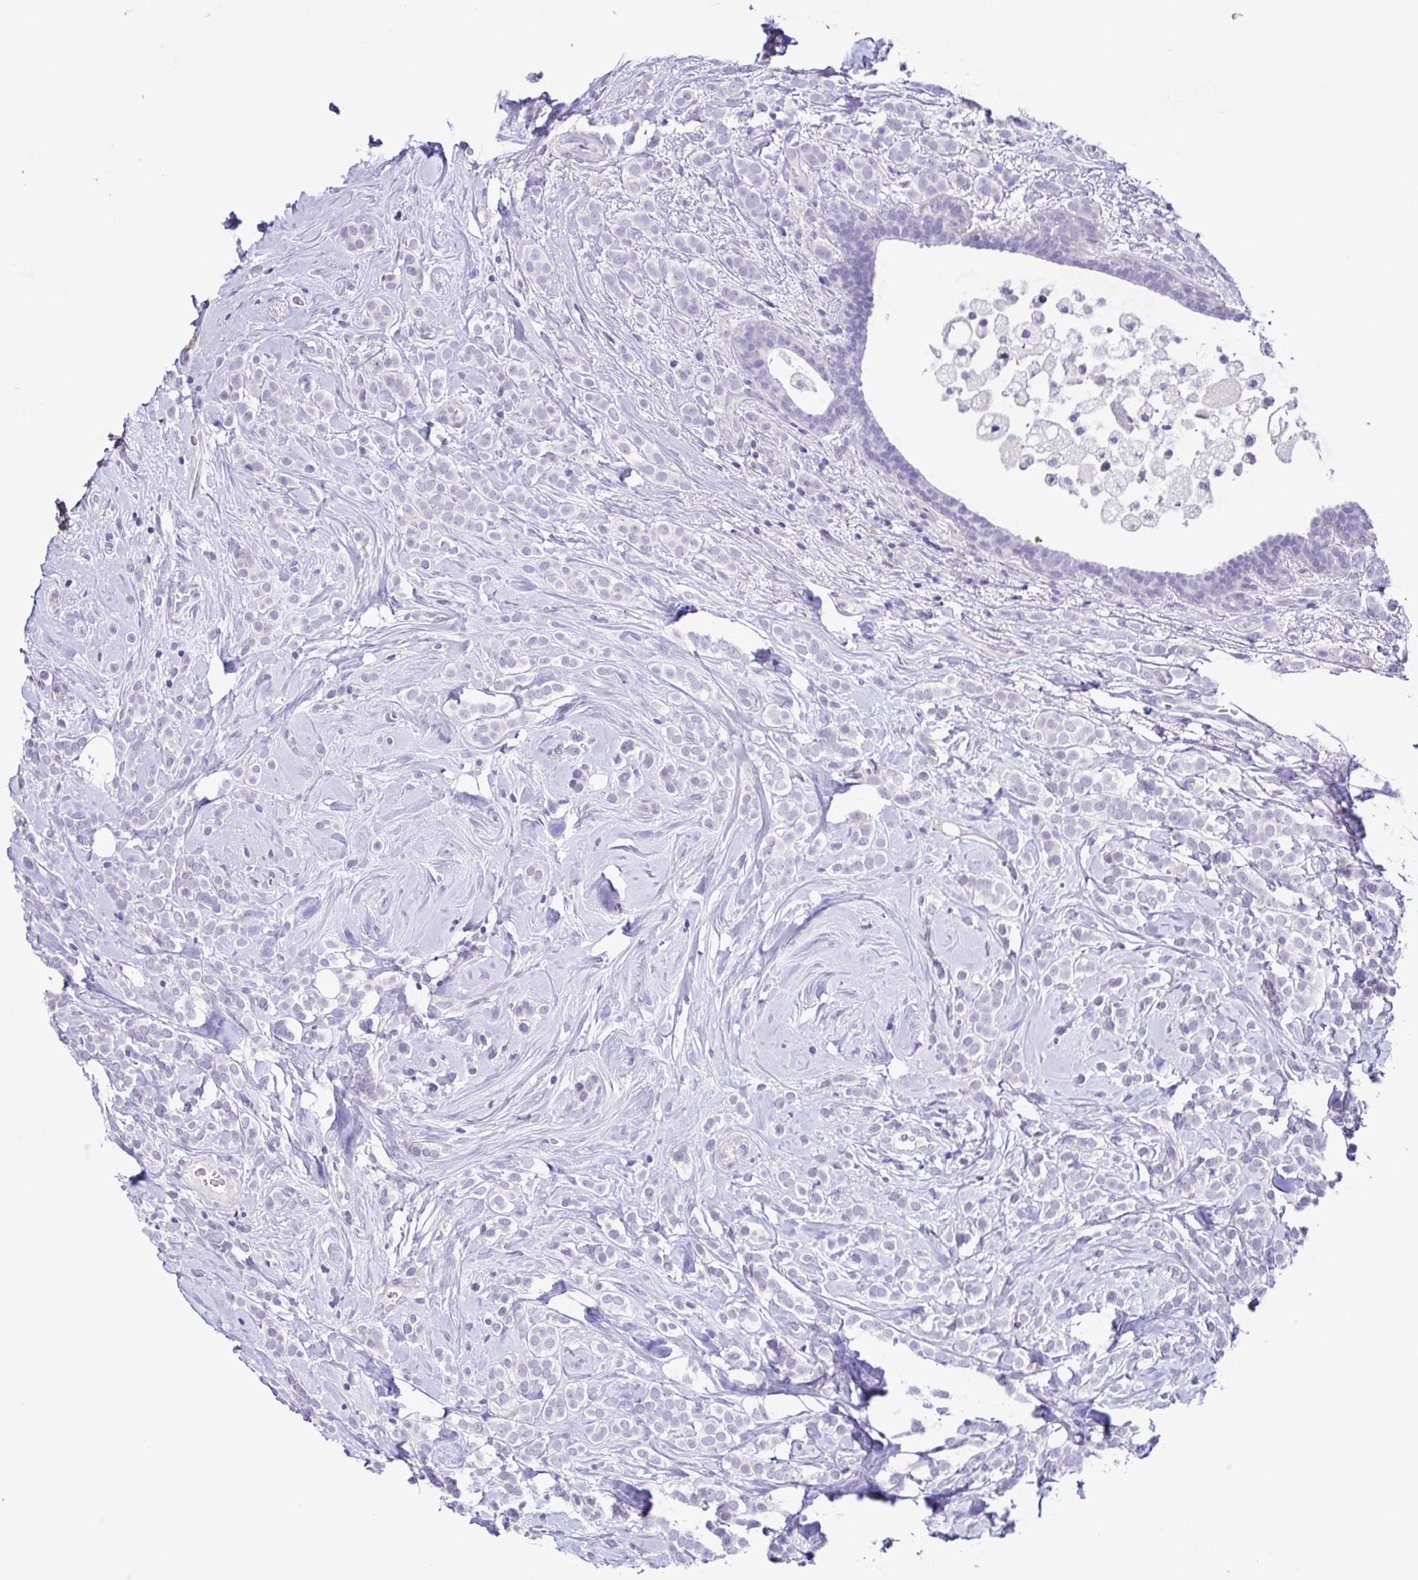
{"staining": {"intensity": "negative", "quantity": "none", "location": "none"}, "tissue": "breast cancer", "cell_type": "Tumor cells", "image_type": "cancer", "snomed": [{"axis": "morphology", "description": "Lobular carcinoma"}, {"axis": "topography", "description": "Breast"}], "caption": "A high-resolution histopathology image shows IHC staining of breast lobular carcinoma, which displays no significant expression in tumor cells.", "gene": "TERT", "patient": {"sex": "female", "age": 49}}